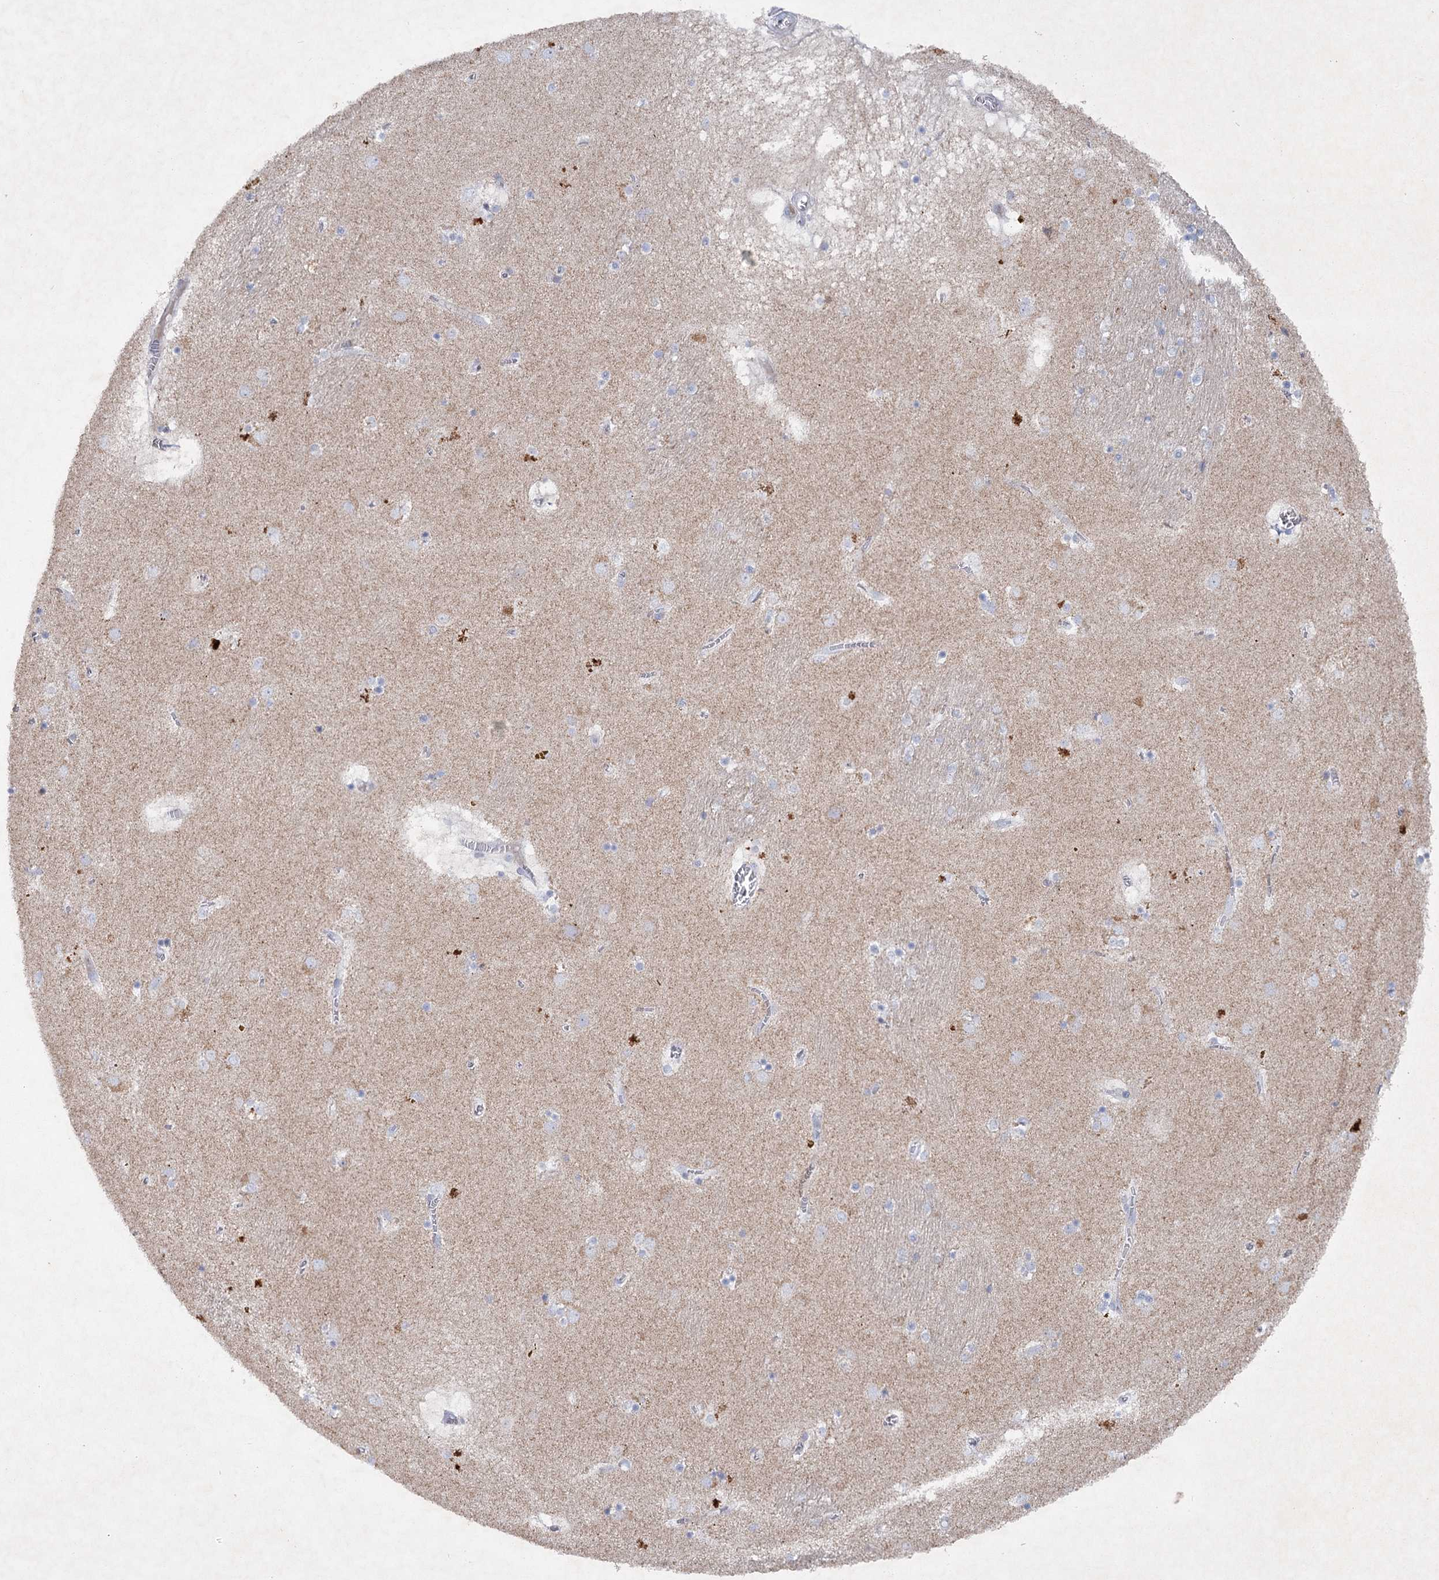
{"staining": {"intensity": "negative", "quantity": "none", "location": "none"}, "tissue": "caudate", "cell_type": "Glial cells", "image_type": "normal", "snomed": [{"axis": "morphology", "description": "Normal tissue, NOS"}, {"axis": "topography", "description": "Lateral ventricle wall"}], "caption": "A high-resolution photomicrograph shows immunohistochemistry staining of normal caudate, which reveals no significant expression in glial cells.", "gene": "MAP3K13", "patient": {"sex": "male", "age": 70}}